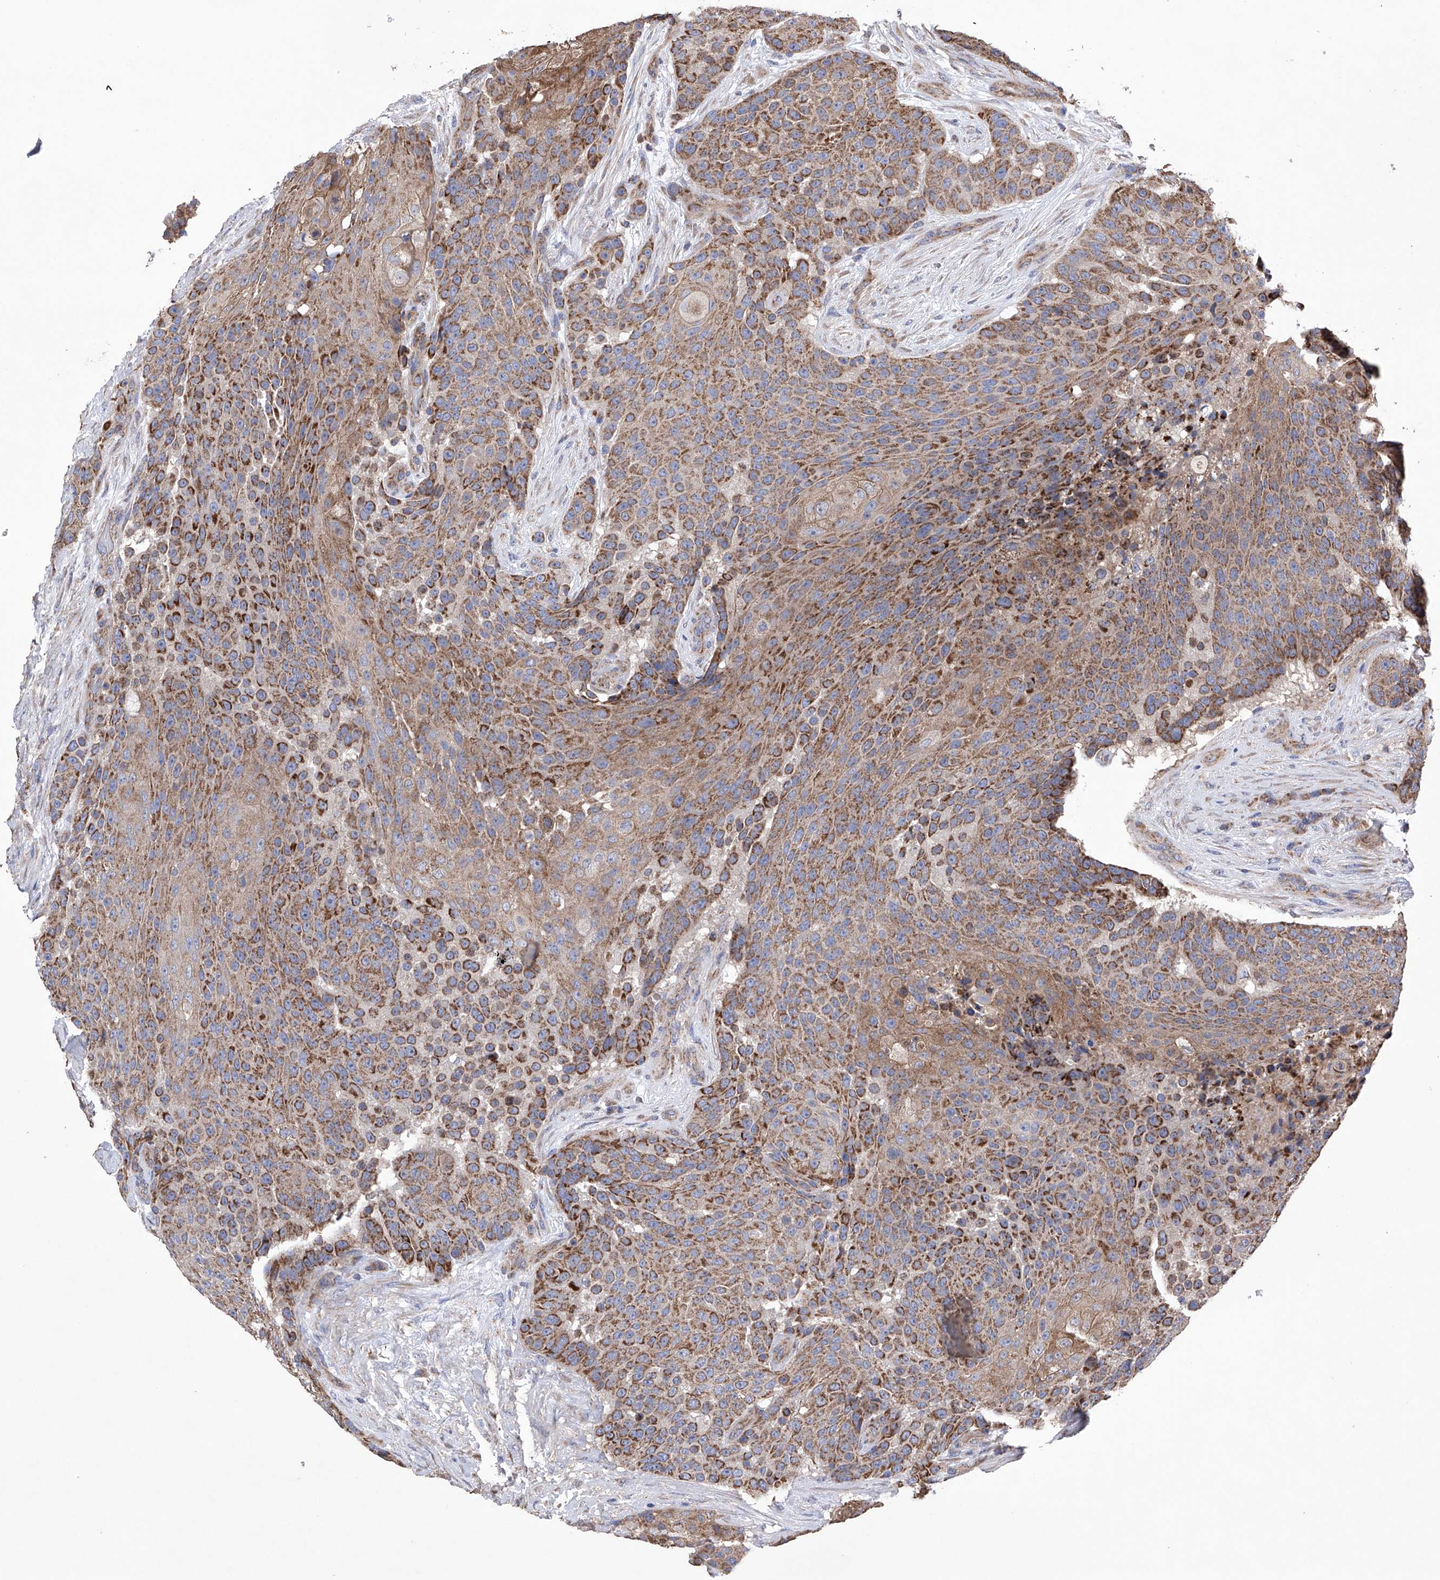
{"staining": {"intensity": "moderate", "quantity": ">75%", "location": "cytoplasmic/membranous"}, "tissue": "urothelial cancer", "cell_type": "Tumor cells", "image_type": "cancer", "snomed": [{"axis": "morphology", "description": "Urothelial carcinoma, High grade"}, {"axis": "topography", "description": "Urinary bladder"}], "caption": "Urothelial cancer stained with DAB immunohistochemistry (IHC) exhibits medium levels of moderate cytoplasmic/membranous staining in approximately >75% of tumor cells. The protein is stained brown, and the nuclei are stained in blue (DAB IHC with brightfield microscopy, high magnification).", "gene": "EFCAB2", "patient": {"sex": "female", "age": 63}}